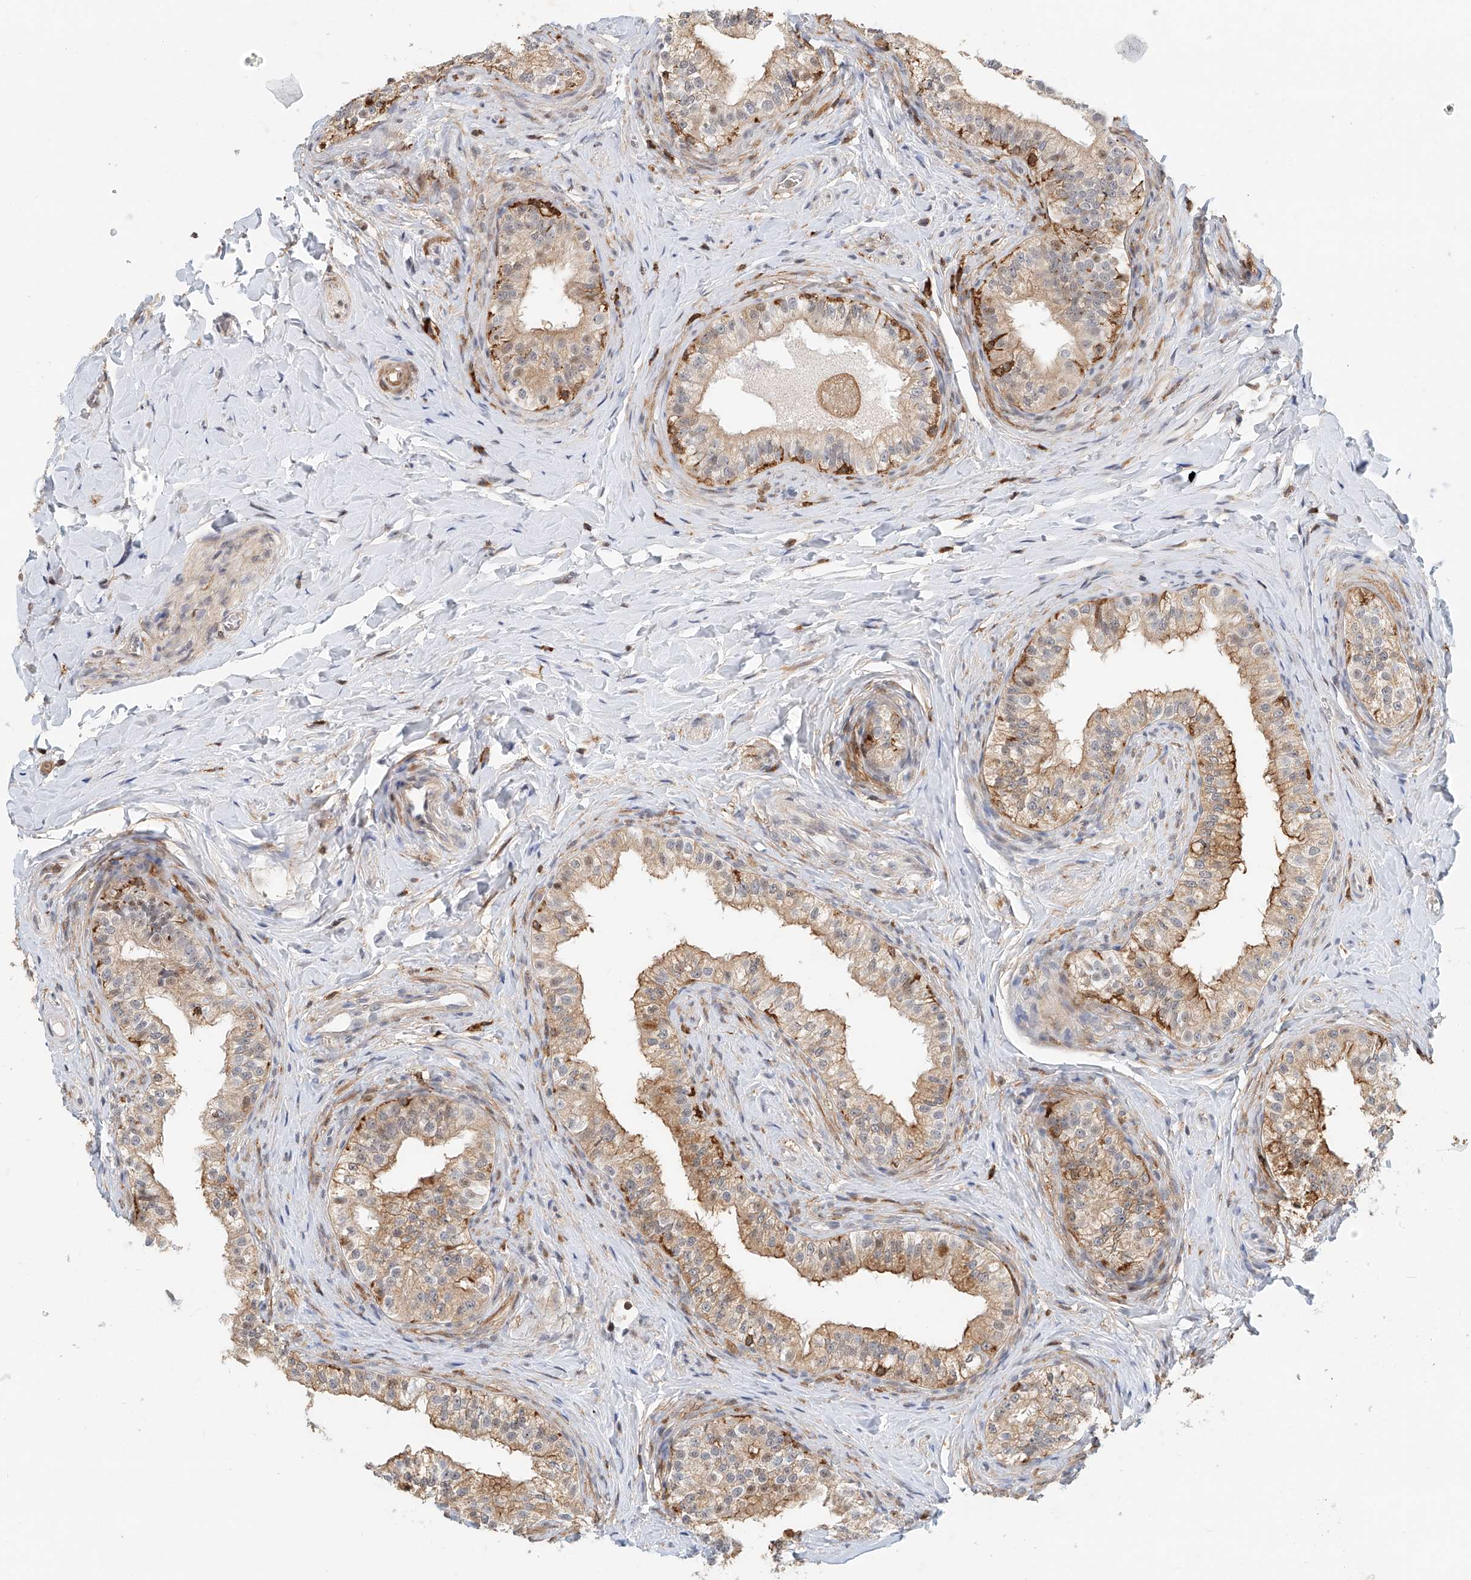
{"staining": {"intensity": "moderate", "quantity": "25%-75%", "location": "cytoplasmic/membranous,nuclear"}, "tissue": "epididymis", "cell_type": "Glandular cells", "image_type": "normal", "snomed": [{"axis": "morphology", "description": "Normal tissue, NOS"}, {"axis": "topography", "description": "Epididymis"}], "caption": "High-power microscopy captured an immunohistochemistry (IHC) photomicrograph of normal epididymis, revealing moderate cytoplasmic/membranous,nuclear staining in about 25%-75% of glandular cells.", "gene": "MICAL1", "patient": {"sex": "male", "age": 49}}